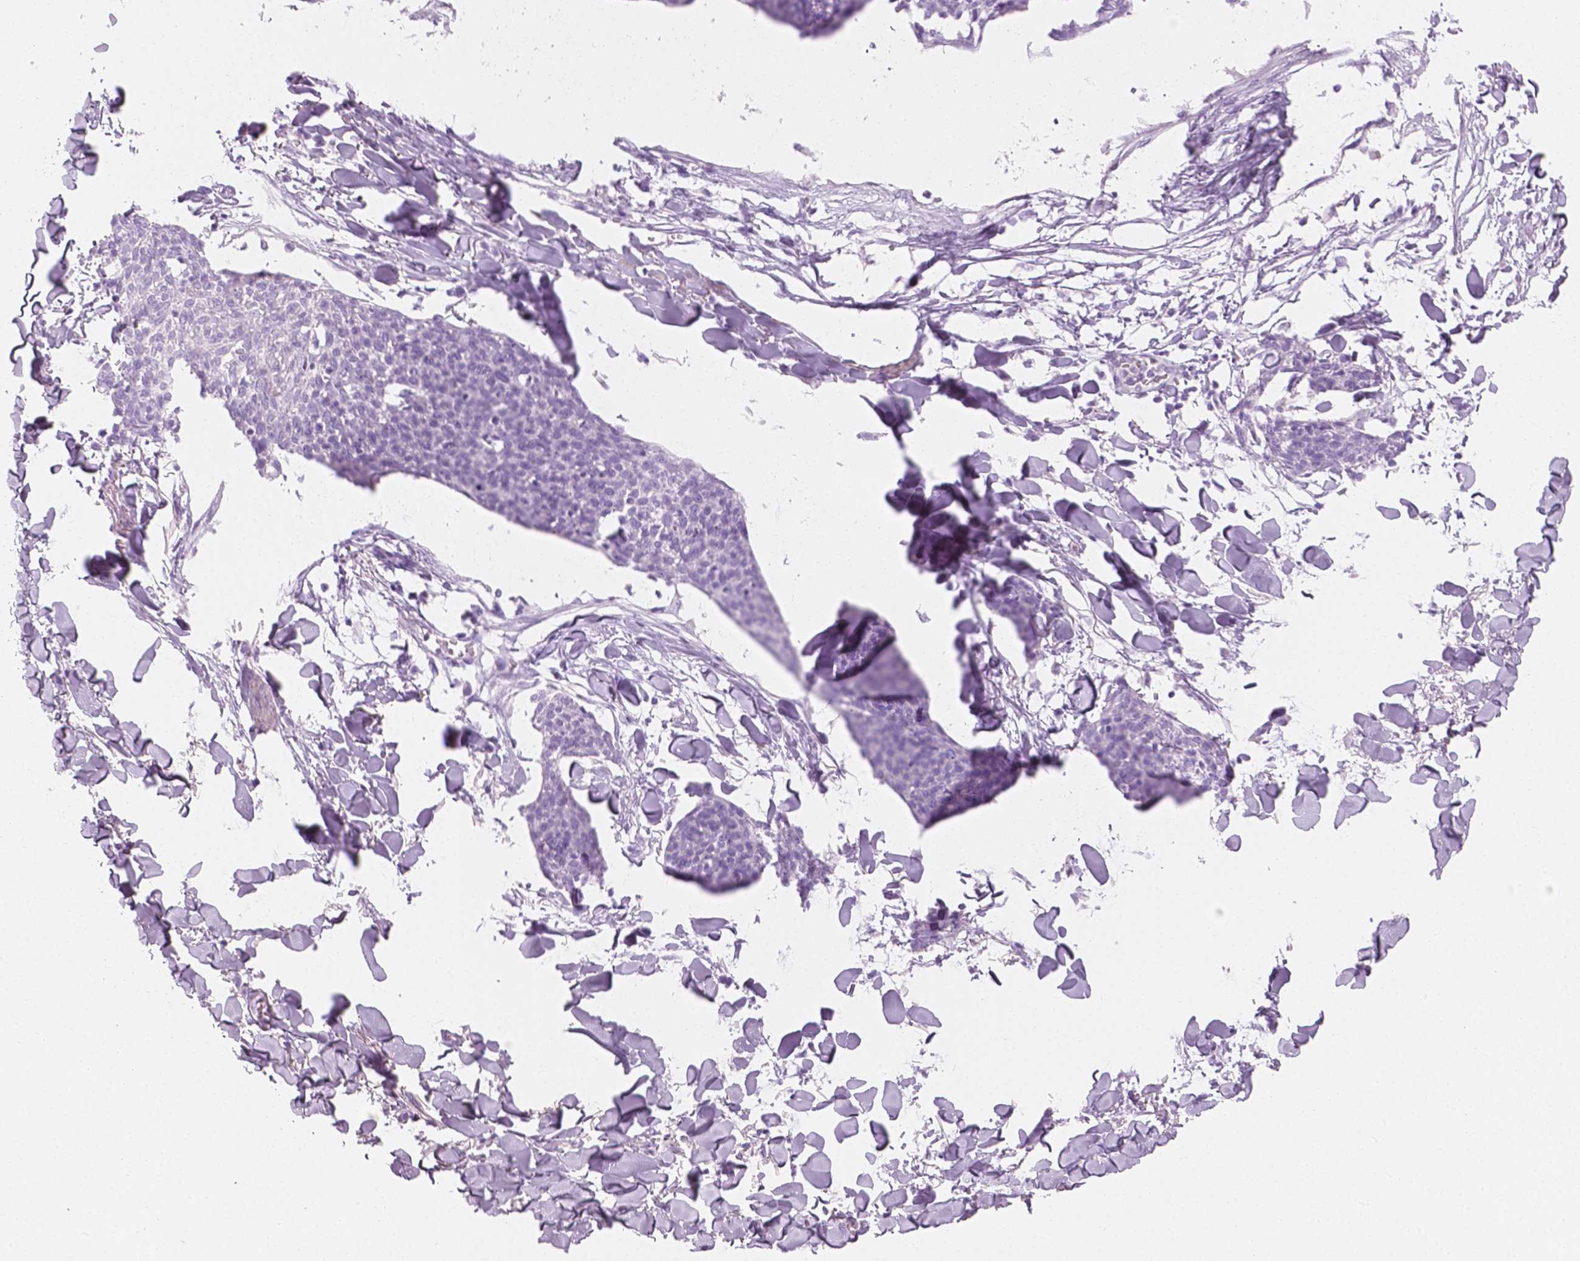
{"staining": {"intensity": "negative", "quantity": "none", "location": "none"}, "tissue": "skin cancer", "cell_type": "Tumor cells", "image_type": "cancer", "snomed": [{"axis": "morphology", "description": "Squamous cell carcinoma, NOS"}, {"axis": "topography", "description": "Skin"}, {"axis": "topography", "description": "Vulva"}], "caption": "Tumor cells are negative for brown protein staining in skin squamous cell carcinoma. (Brightfield microscopy of DAB immunohistochemistry at high magnification).", "gene": "PLIN4", "patient": {"sex": "female", "age": 75}}